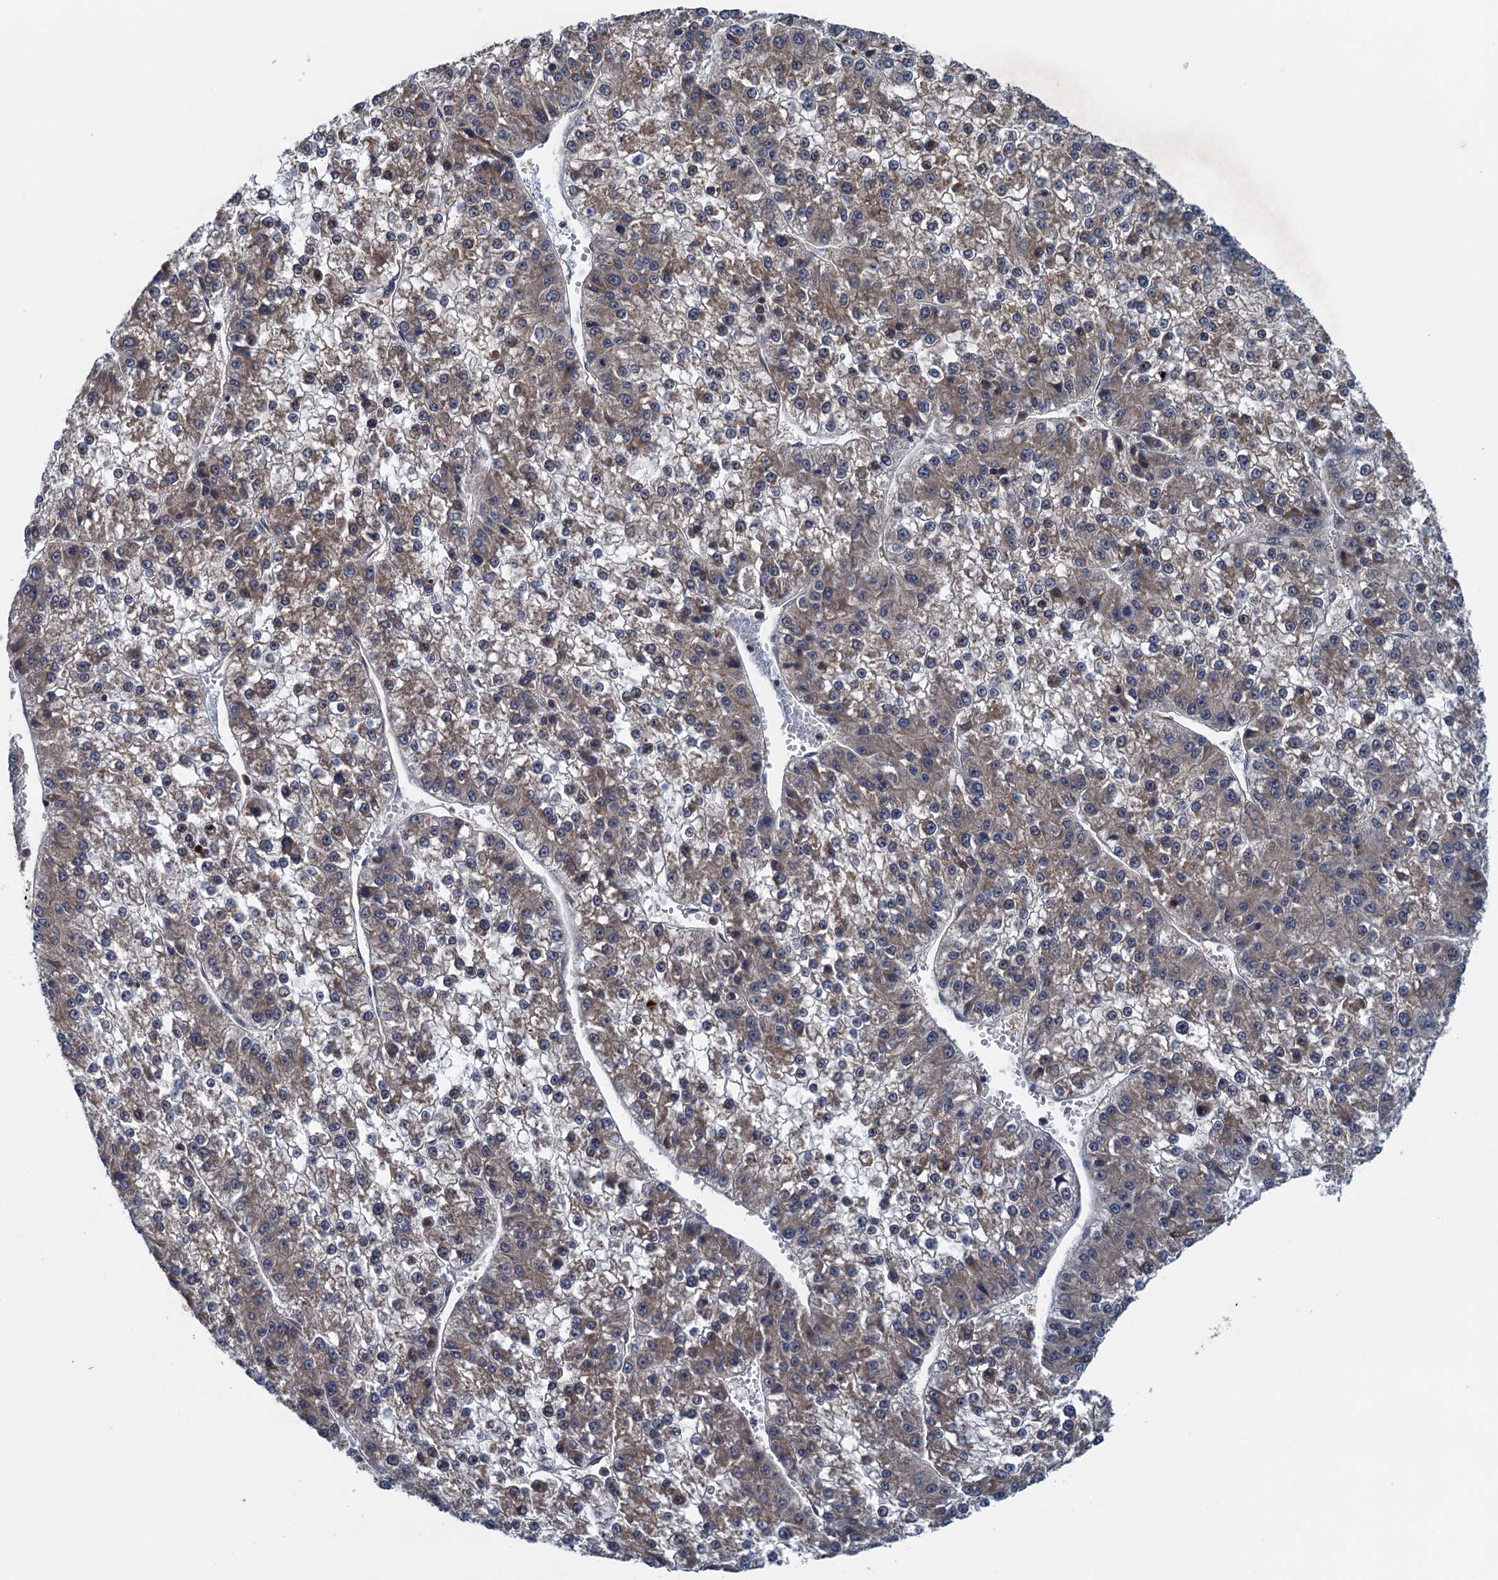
{"staining": {"intensity": "weak", "quantity": ">75%", "location": "cytoplasmic/membranous"}, "tissue": "liver cancer", "cell_type": "Tumor cells", "image_type": "cancer", "snomed": [{"axis": "morphology", "description": "Carcinoma, Hepatocellular, NOS"}, {"axis": "topography", "description": "Liver"}], "caption": "Immunohistochemistry (IHC) of liver cancer (hepatocellular carcinoma) demonstrates low levels of weak cytoplasmic/membranous positivity in about >75% of tumor cells.", "gene": "CNTN5", "patient": {"sex": "female", "age": 73}}